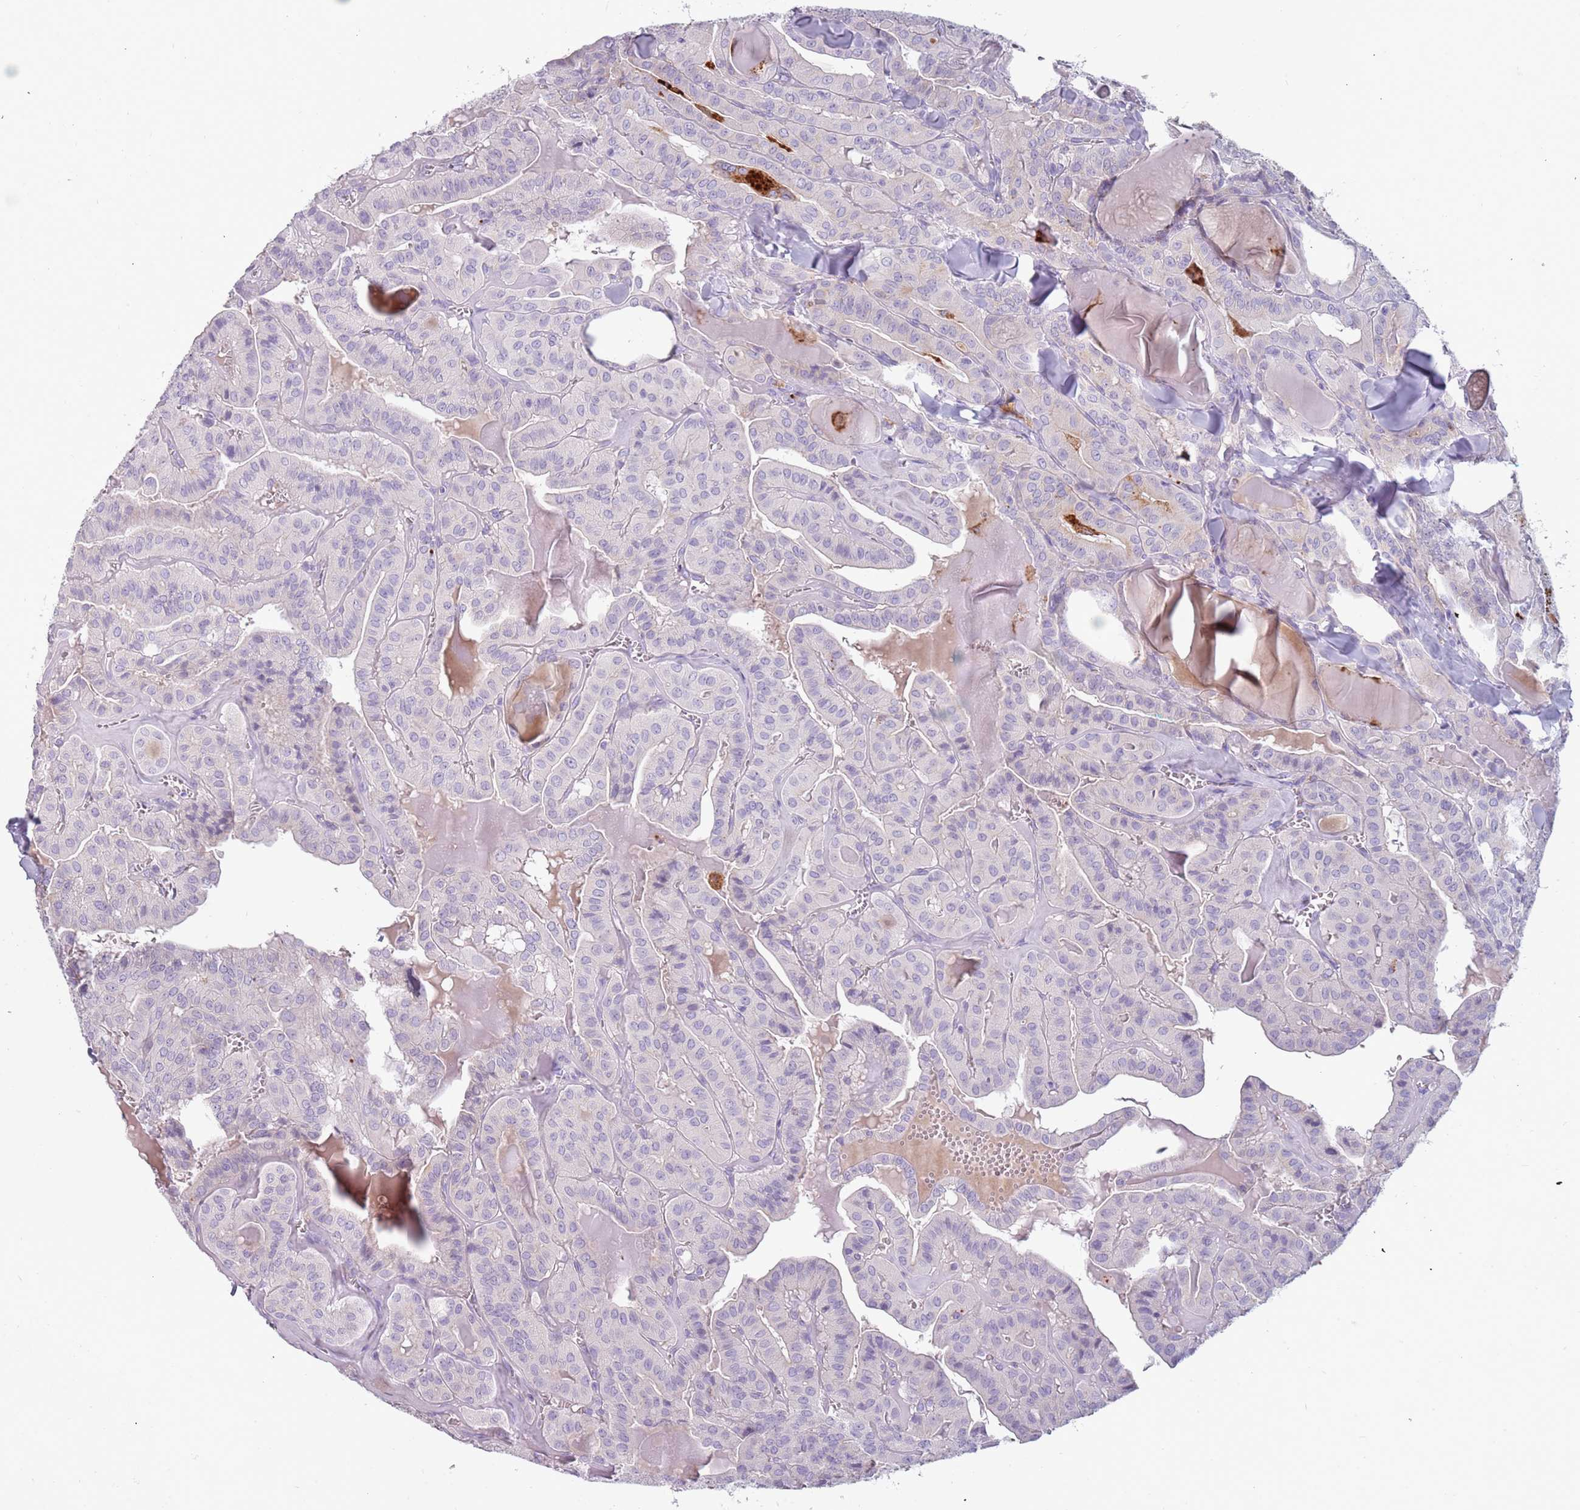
{"staining": {"intensity": "negative", "quantity": "none", "location": "none"}, "tissue": "thyroid cancer", "cell_type": "Tumor cells", "image_type": "cancer", "snomed": [{"axis": "morphology", "description": "Papillary adenocarcinoma, NOS"}, {"axis": "topography", "description": "Thyroid gland"}], "caption": "Tumor cells are negative for protein expression in human papillary adenocarcinoma (thyroid).", "gene": "NWD2", "patient": {"sex": "male", "age": 52}}